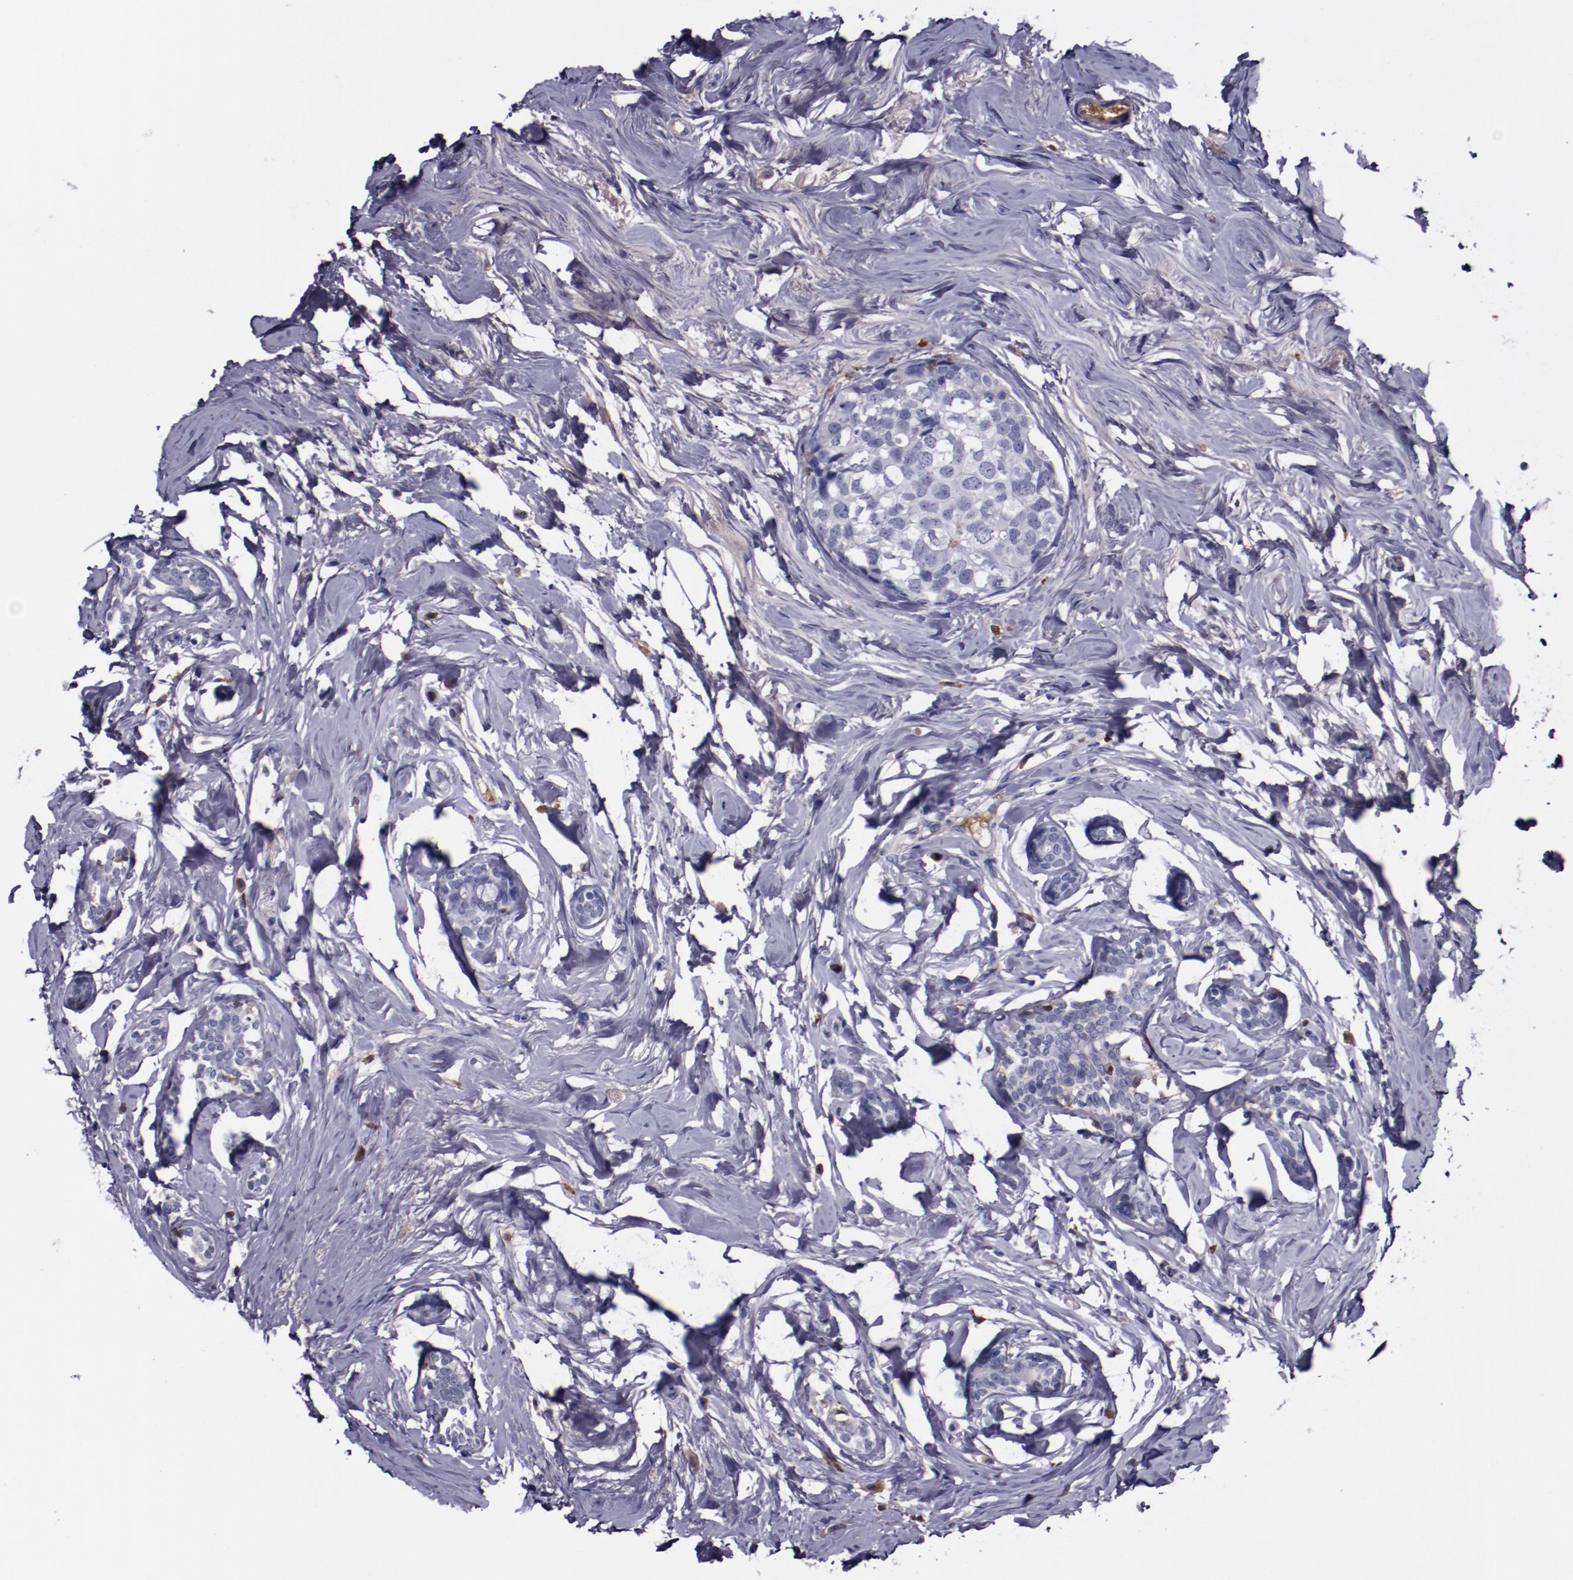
{"staining": {"intensity": "negative", "quantity": "none", "location": "none"}, "tissue": "breast cancer", "cell_type": "Tumor cells", "image_type": "cancer", "snomed": [{"axis": "morphology", "description": "Normal tissue, NOS"}, {"axis": "morphology", "description": "Duct carcinoma"}, {"axis": "topography", "description": "Breast"}], "caption": "Protein analysis of infiltrating ductal carcinoma (breast) shows no significant expression in tumor cells.", "gene": "APOH", "patient": {"sex": "female", "age": 50}}